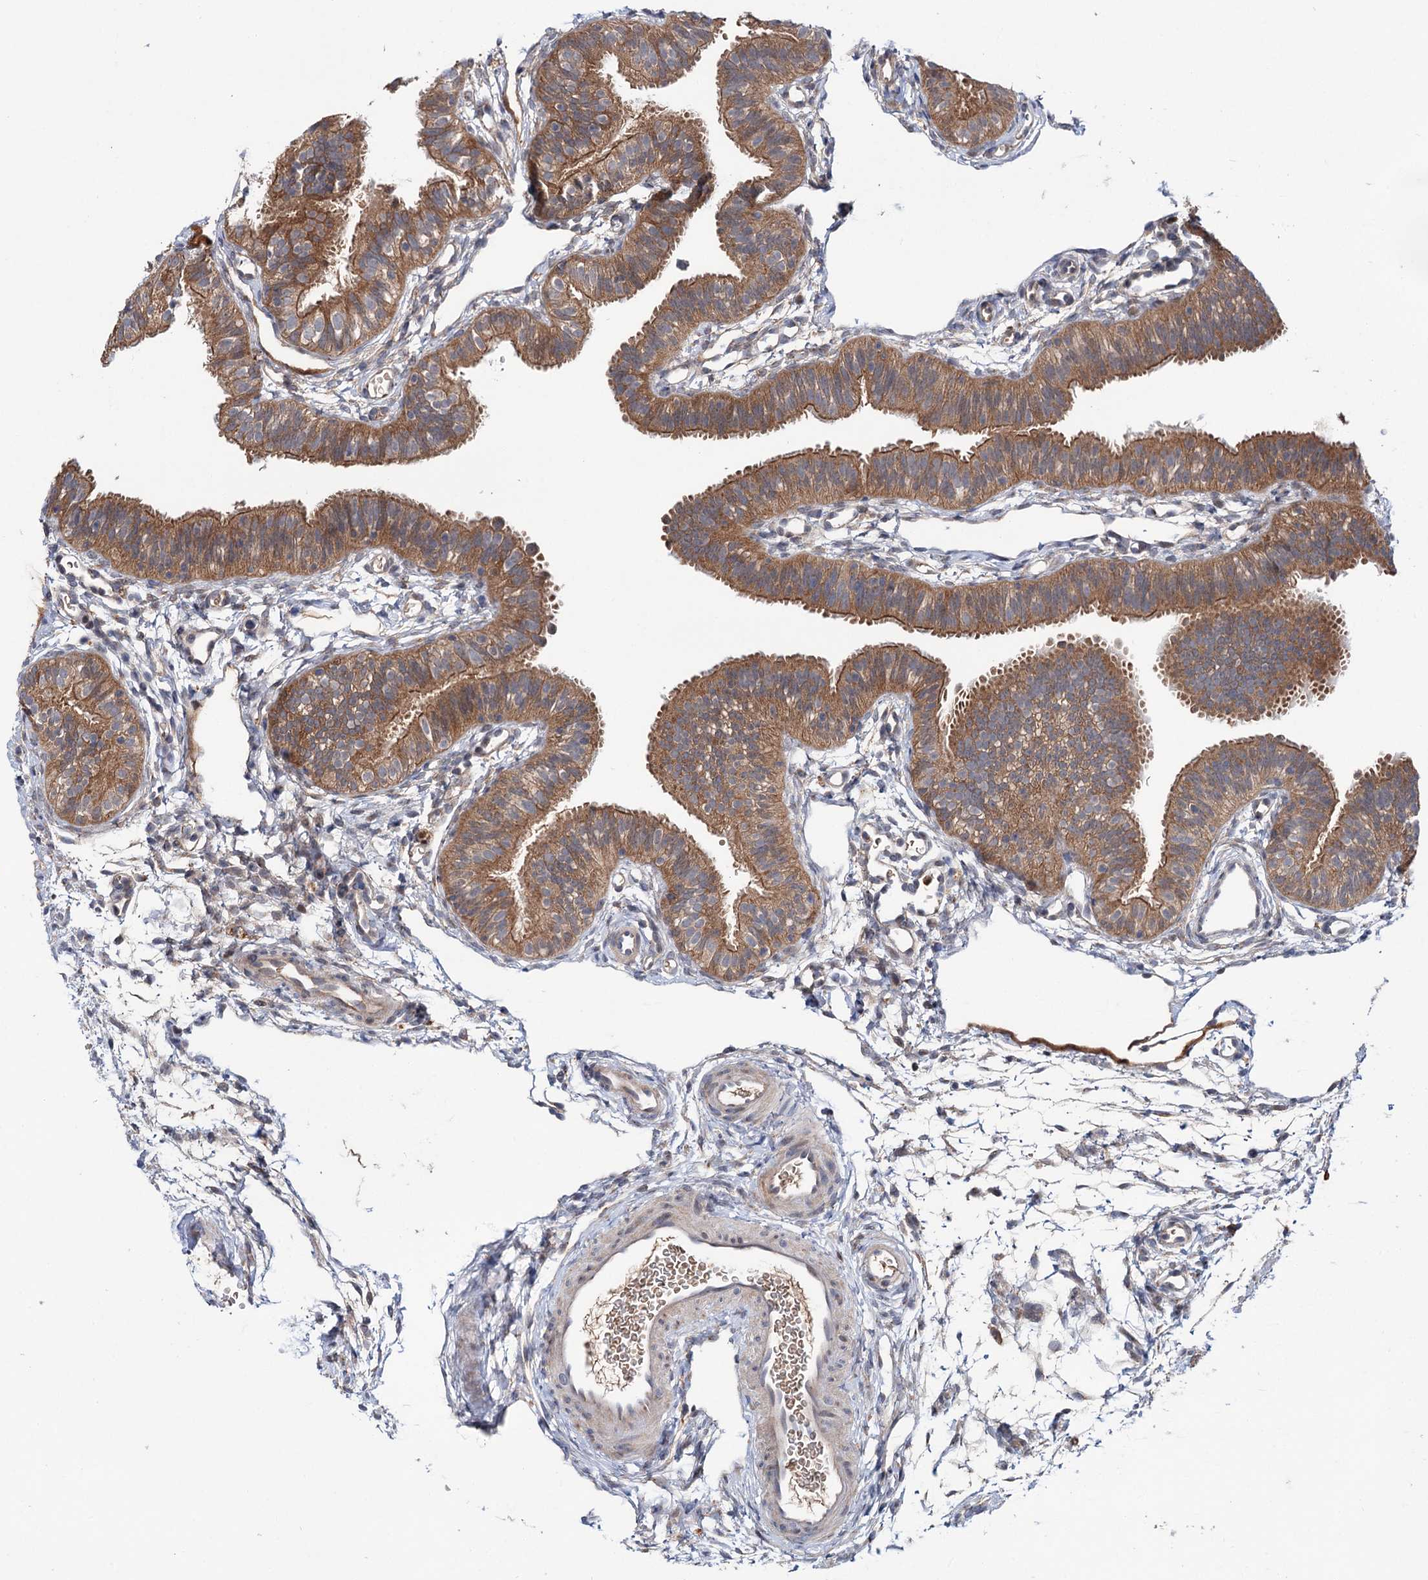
{"staining": {"intensity": "moderate", "quantity": ">75%", "location": "cytoplasmic/membranous"}, "tissue": "fallopian tube", "cell_type": "Glandular cells", "image_type": "normal", "snomed": [{"axis": "morphology", "description": "Normal tissue, NOS"}, {"axis": "topography", "description": "Fallopian tube"}], "caption": "Immunohistochemistry (IHC) photomicrograph of benign human fallopian tube stained for a protein (brown), which displays medium levels of moderate cytoplasmic/membranous positivity in approximately >75% of glandular cells.", "gene": "PTPN3", "patient": {"sex": "female", "age": 35}}